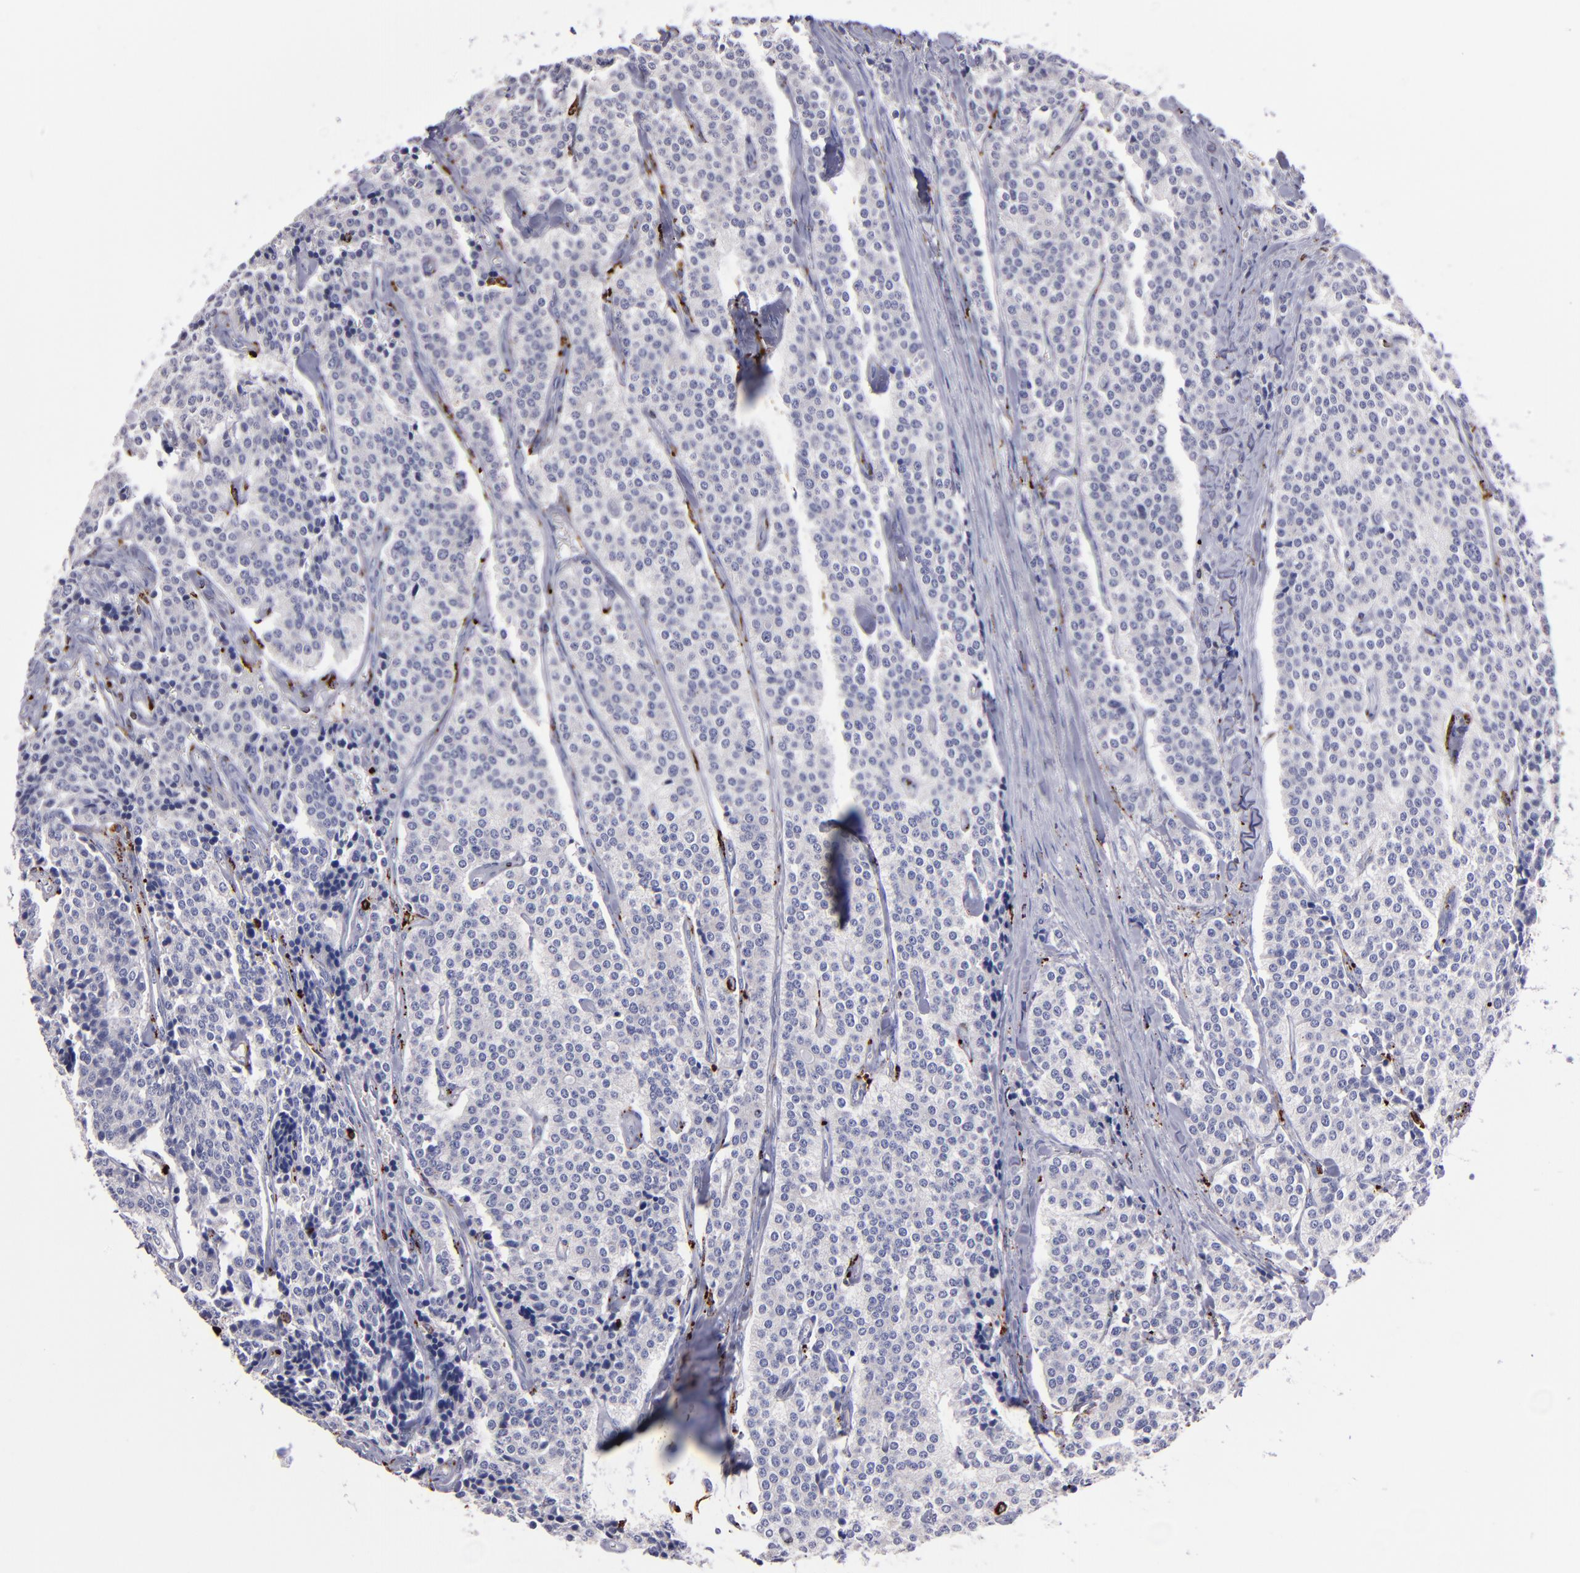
{"staining": {"intensity": "negative", "quantity": "none", "location": "none"}, "tissue": "carcinoid", "cell_type": "Tumor cells", "image_type": "cancer", "snomed": [{"axis": "morphology", "description": "Carcinoid, malignant, NOS"}, {"axis": "topography", "description": "Small intestine"}], "caption": "A high-resolution image shows IHC staining of malignant carcinoid, which demonstrates no significant staining in tumor cells. (DAB IHC with hematoxylin counter stain).", "gene": "CTSS", "patient": {"sex": "male", "age": 63}}